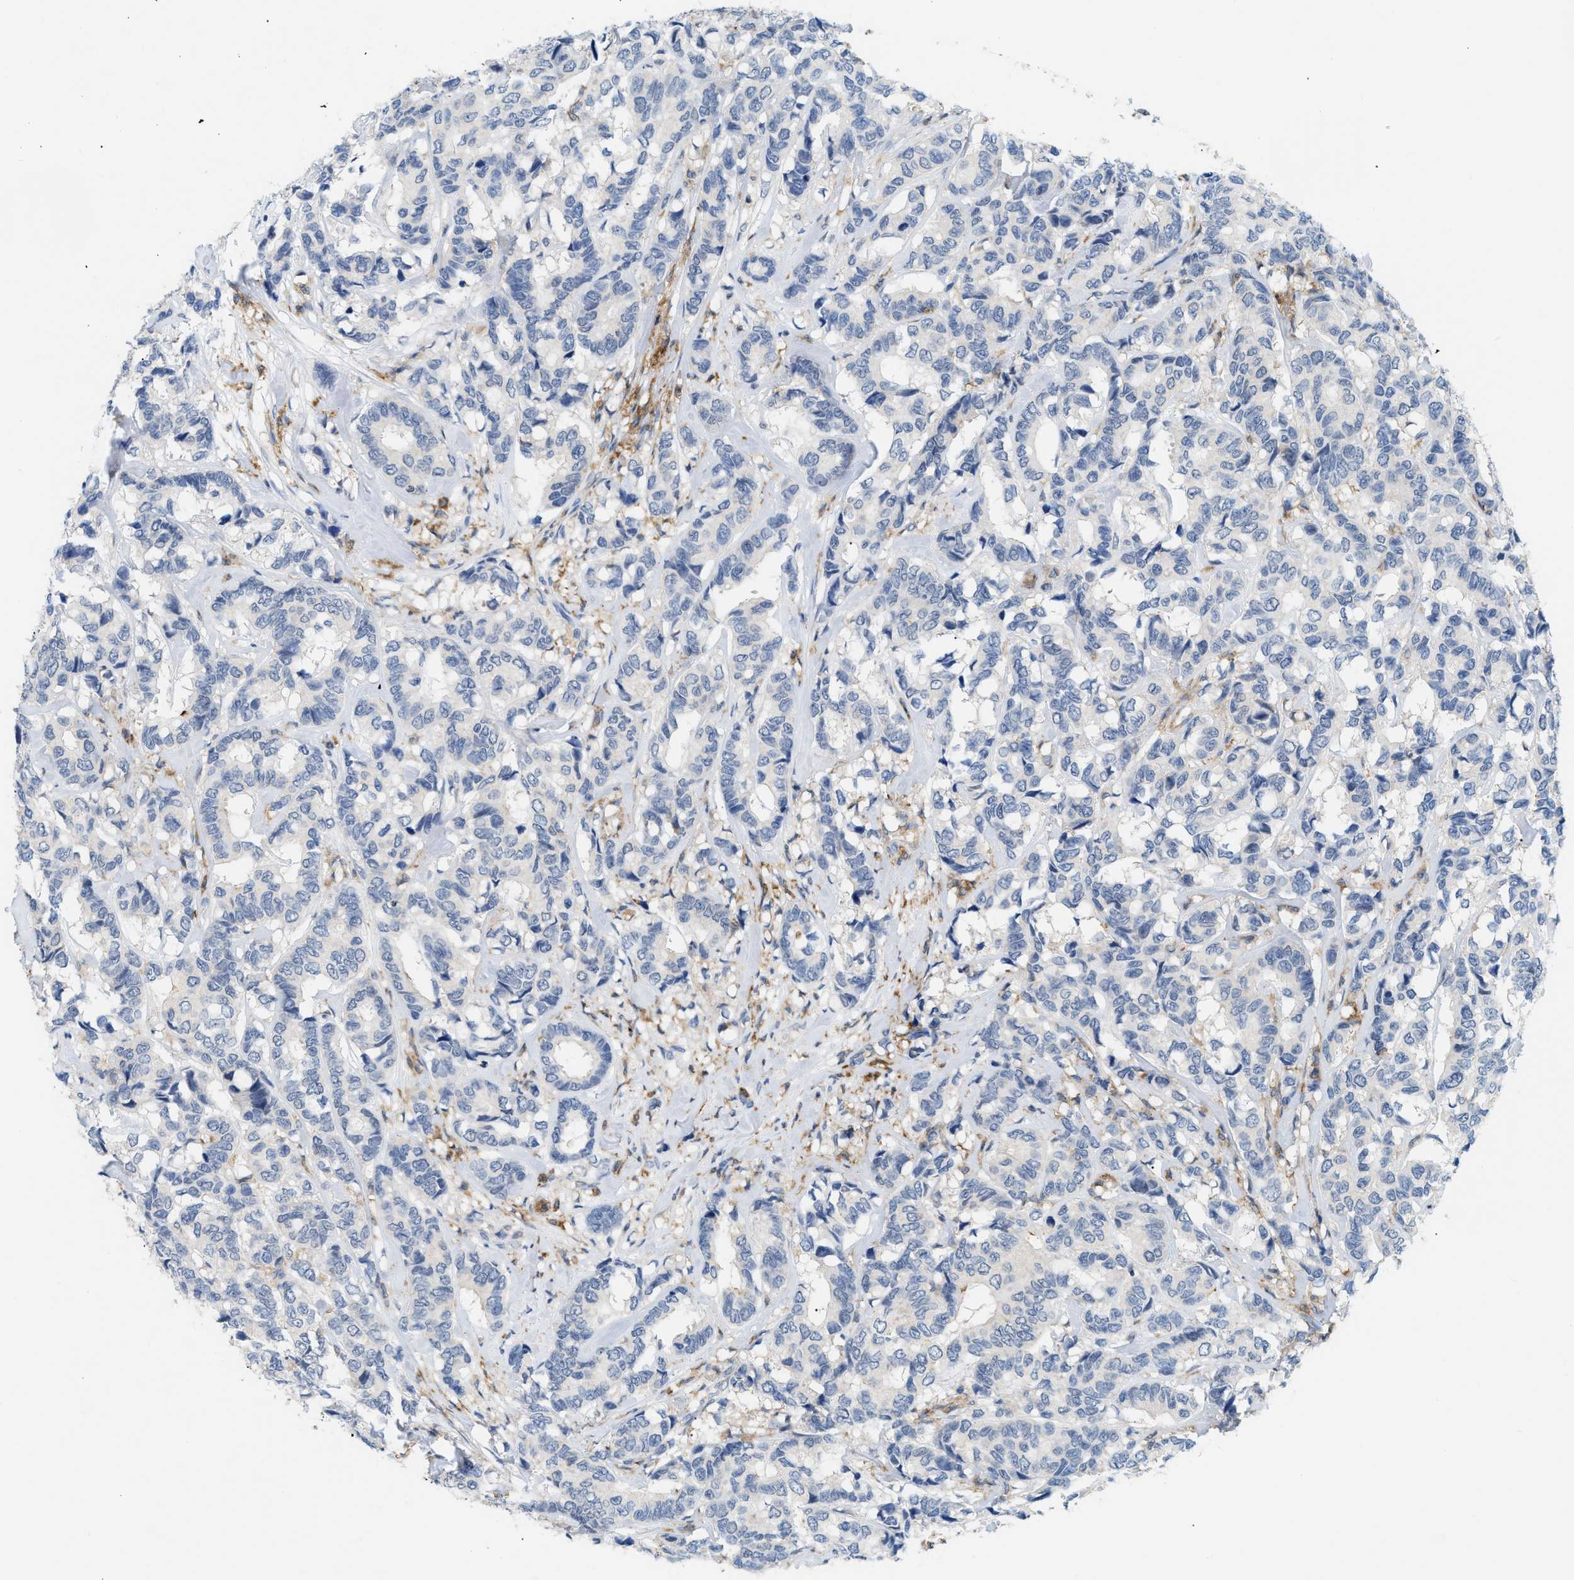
{"staining": {"intensity": "negative", "quantity": "none", "location": "none"}, "tissue": "breast cancer", "cell_type": "Tumor cells", "image_type": "cancer", "snomed": [{"axis": "morphology", "description": "Duct carcinoma"}, {"axis": "topography", "description": "Breast"}], "caption": "IHC of human intraductal carcinoma (breast) reveals no positivity in tumor cells.", "gene": "INPP5D", "patient": {"sex": "female", "age": 87}}